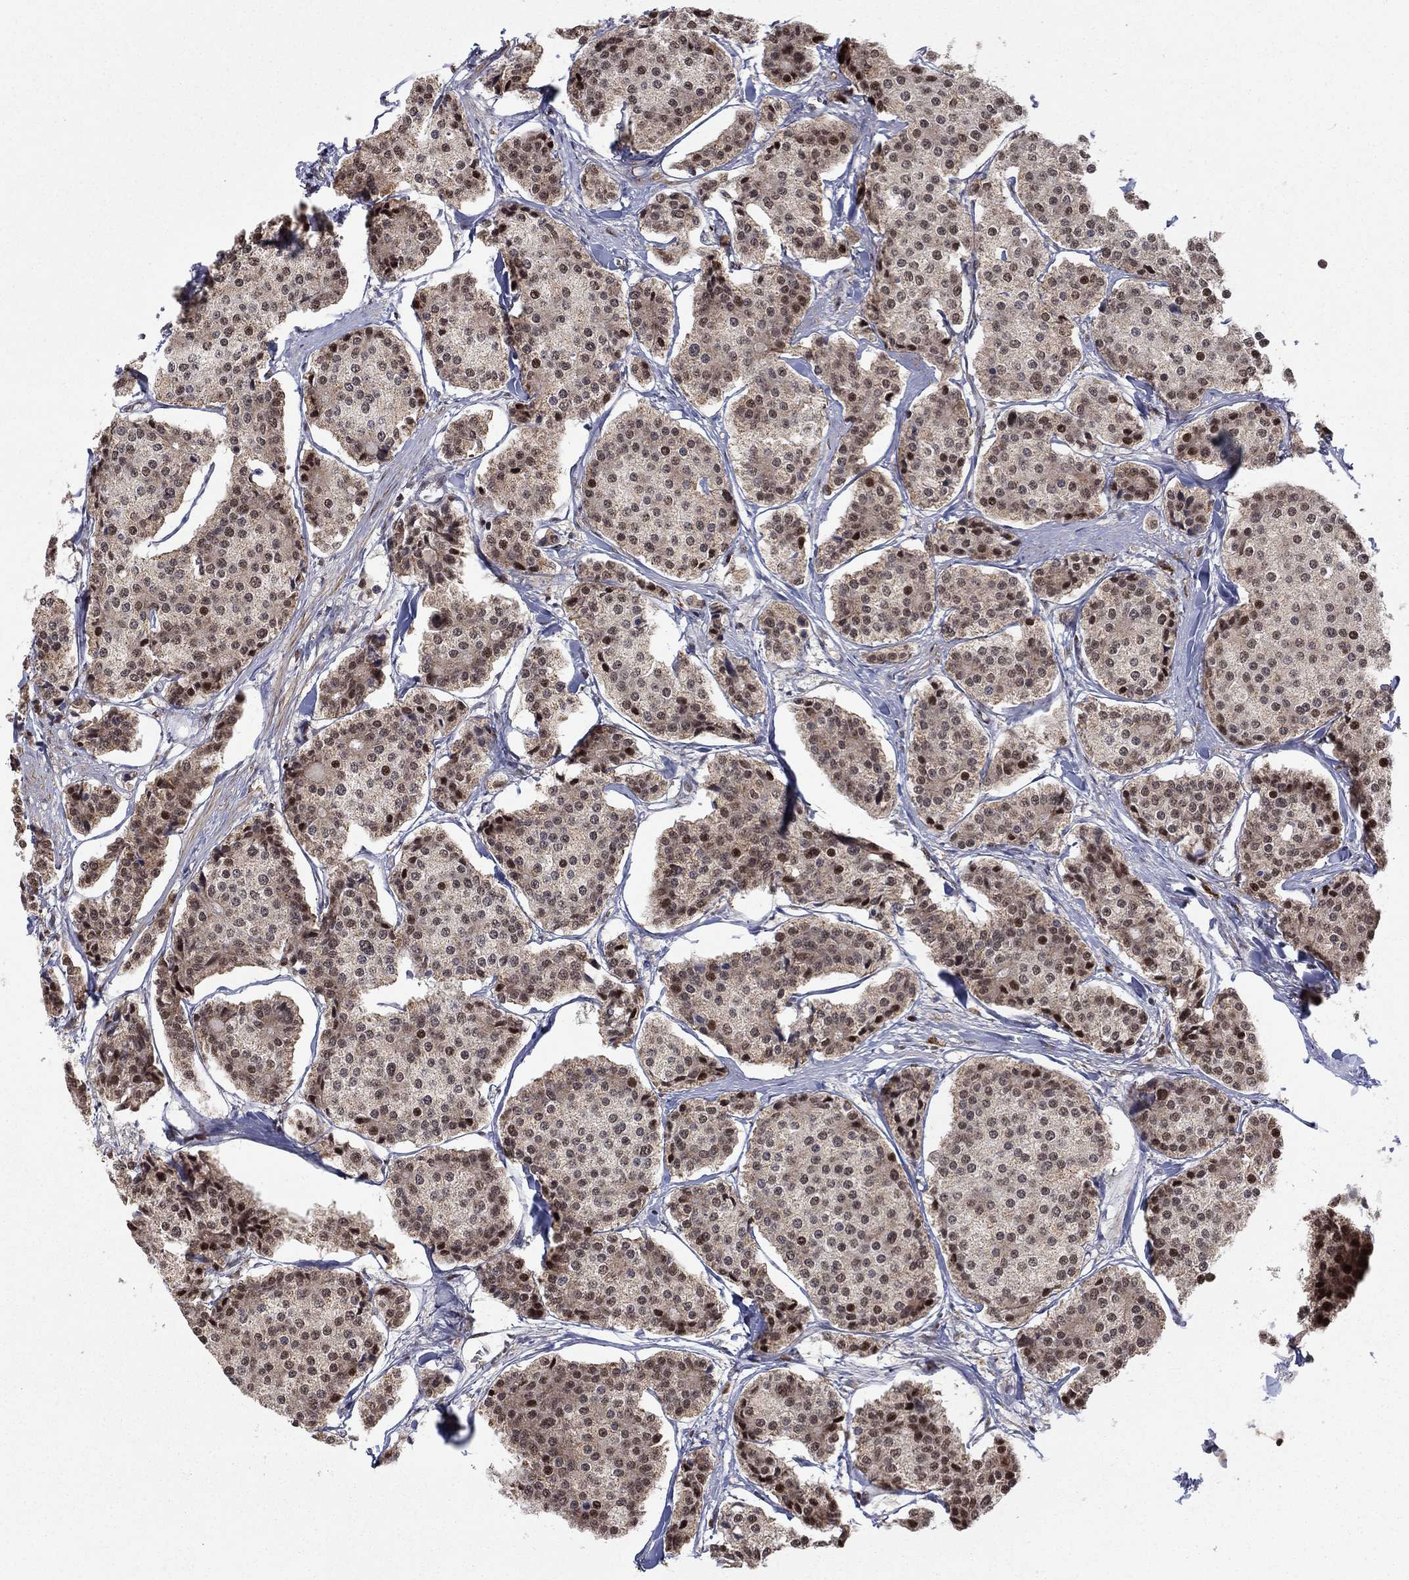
{"staining": {"intensity": "moderate", "quantity": "25%-75%", "location": "cytoplasmic/membranous,nuclear"}, "tissue": "carcinoid", "cell_type": "Tumor cells", "image_type": "cancer", "snomed": [{"axis": "morphology", "description": "Carcinoid, malignant, NOS"}, {"axis": "topography", "description": "Small intestine"}], "caption": "This histopathology image reveals carcinoid stained with immunohistochemistry (IHC) to label a protein in brown. The cytoplasmic/membranous and nuclear of tumor cells show moderate positivity for the protein. Nuclei are counter-stained blue.", "gene": "ZNF395", "patient": {"sex": "female", "age": 65}}